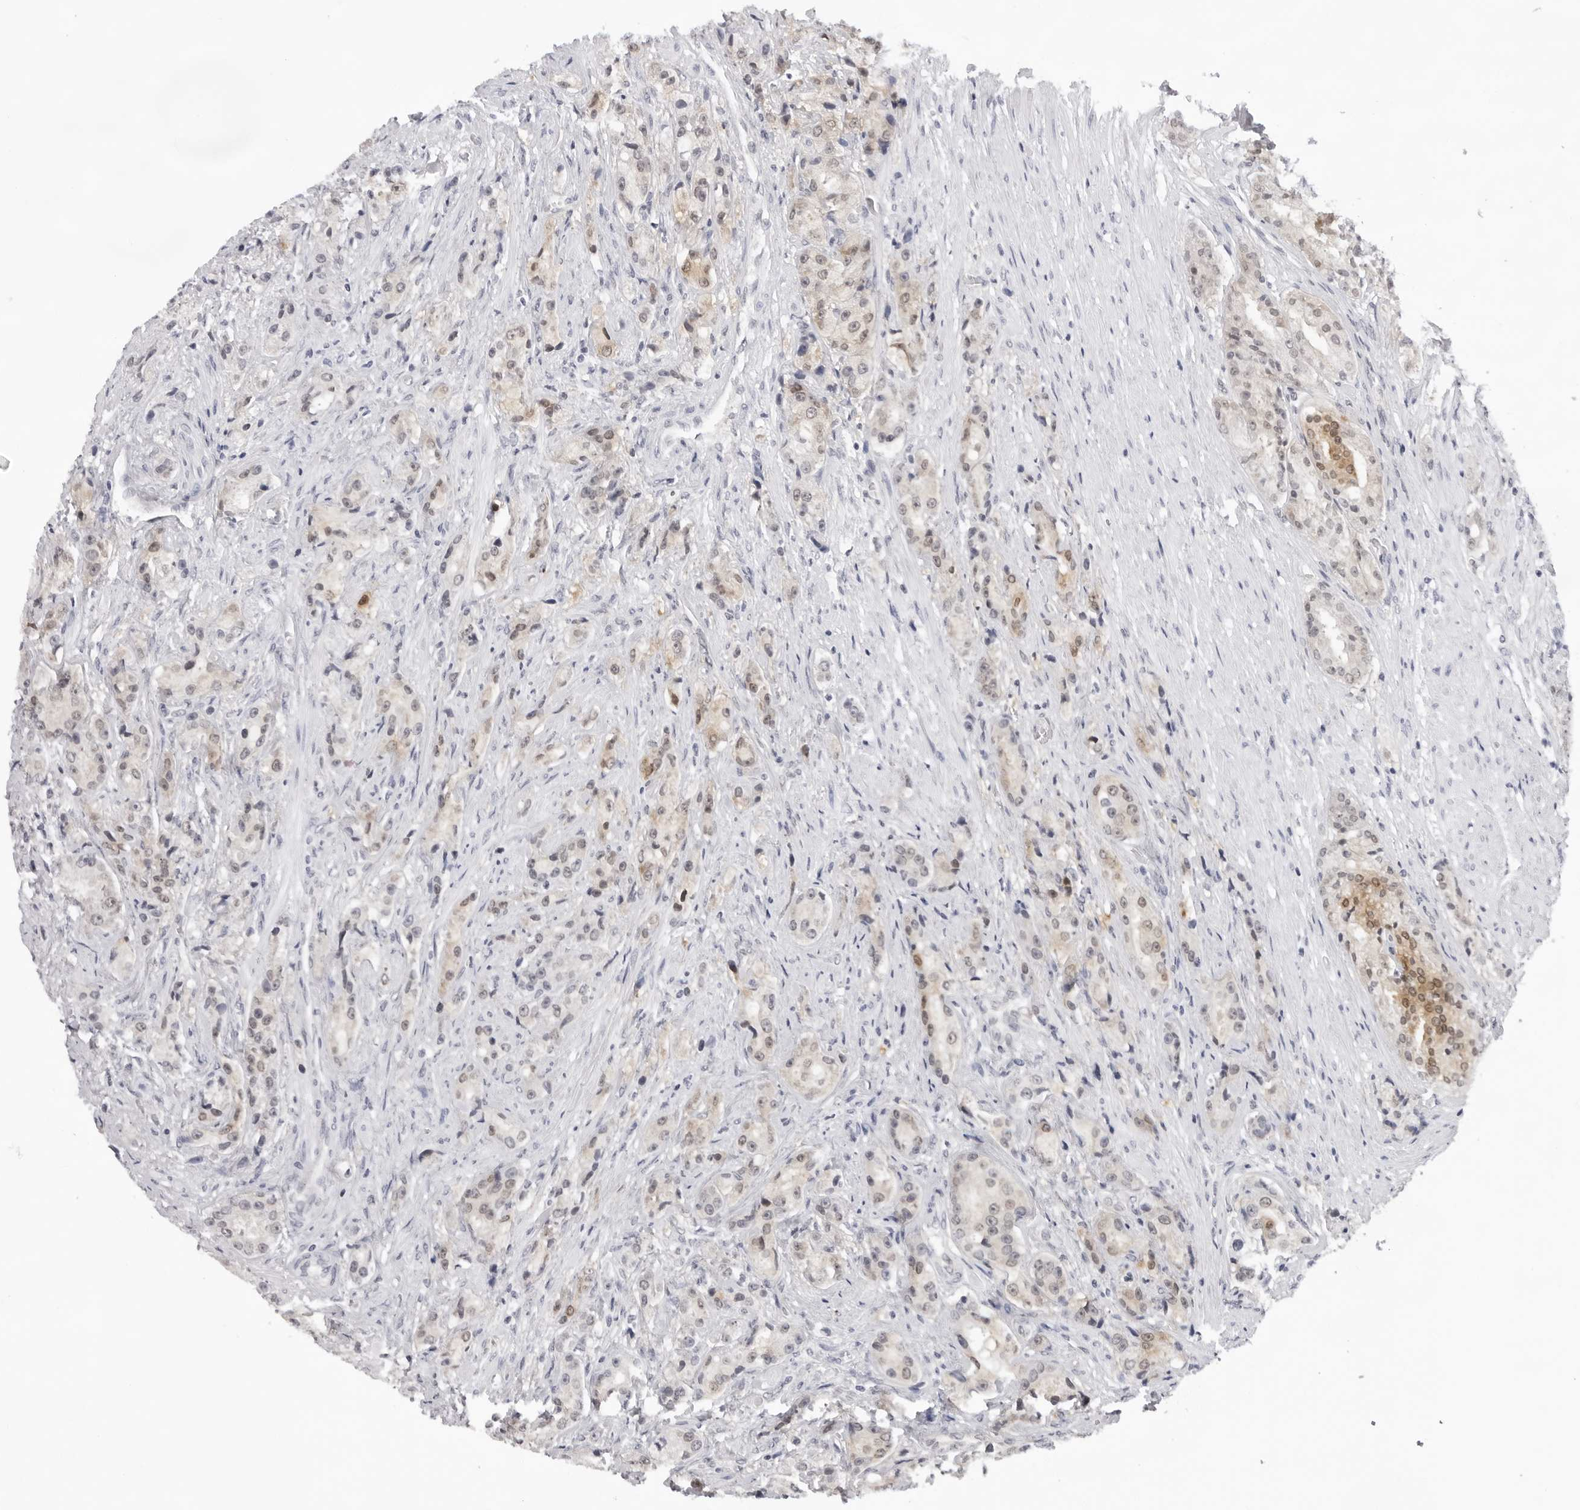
{"staining": {"intensity": "moderate", "quantity": "<25%", "location": "cytoplasmic/membranous,nuclear"}, "tissue": "prostate cancer", "cell_type": "Tumor cells", "image_type": "cancer", "snomed": [{"axis": "morphology", "description": "Adenocarcinoma, High grade"}, {"axis": "topography", "description": "Prostate"}], "caption": "A brown stain shows moderate cytoplasmic/membranous and nuclear staining of a protein in prostate cancer tumor cells. The staining was performed using DAB (3,3'-diaminobenzidine) to visualize the protein expression in brown, while the nuclei were stained in blue with hematoxylin (Magnification: 20x).", "gene": "CASP7", "patient": {"sex": "male", "age": 60}}